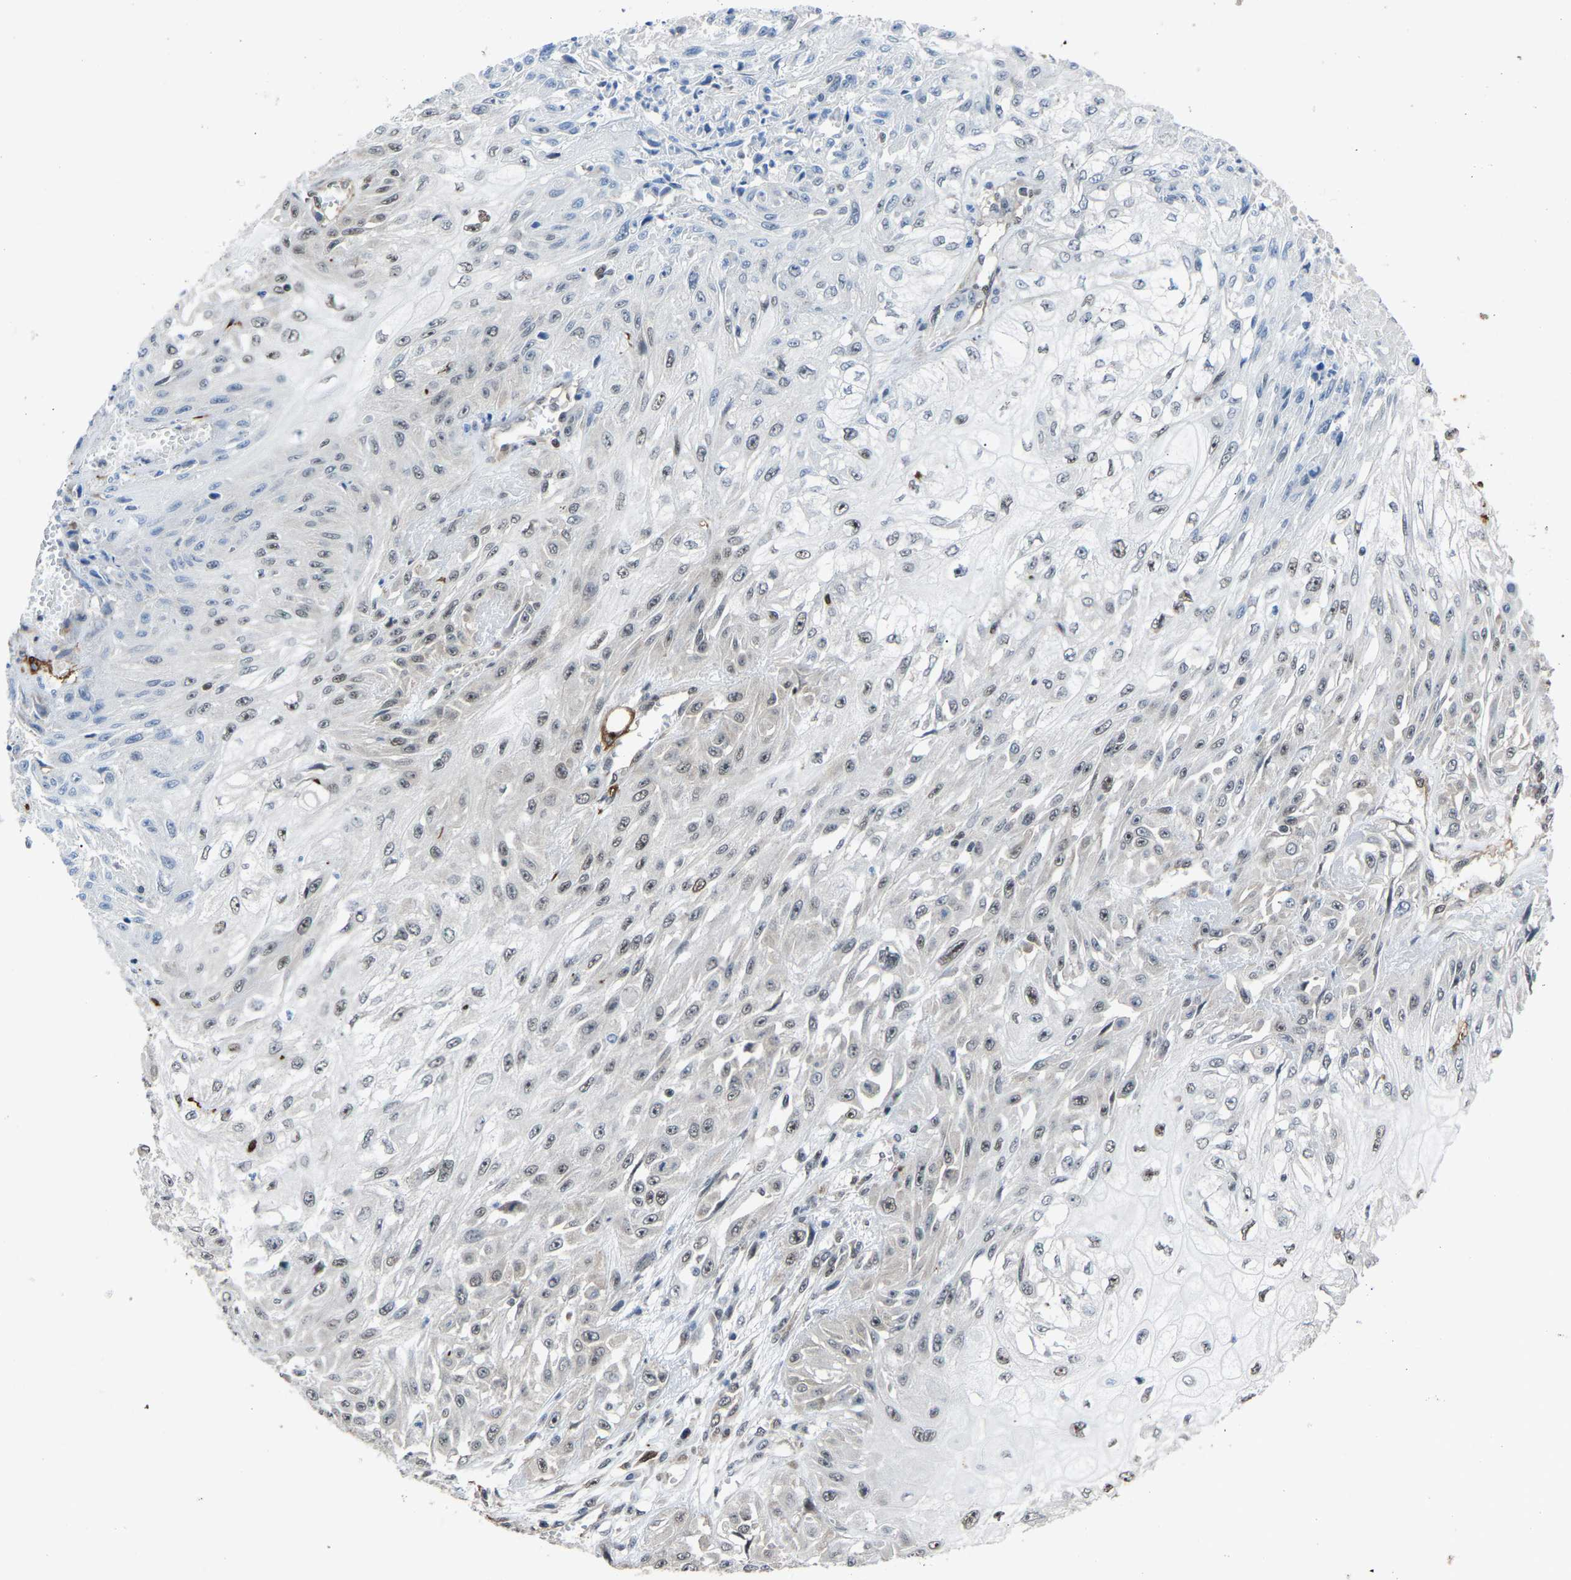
{"staining": {"intensity": "weak", "quantity": "25%-75%", "location": "nuclear"}, "tissue": "skin cancer", "cell_type": "Tumor cells", "image_type": "cancer", "snomed": [{"axis": "morphology", "description": "Squamous cell carcinoma, NOS"}, {"axis": "morphology", "description": "Squamous cell carcinoma, metastatic, NOS"}, {"axis": "topography", "description": "Skin"}, {"axis": "topography", "description": "Lymph node"}], "caption": "Skin cancer (metastatic squamous cell carcinoma) stained with DAB IHC reveals low levels of weak nuclear expression in about 25%-75% of tumor cells. The staining is performed using DAB (3,3'-diaminobenzidine) brown chromogen to label protein expression. The nuclei are counter-stained blue using hematoxylin.", "gene": "DDX5", "patient": {"sex": "male", "age": 75}}